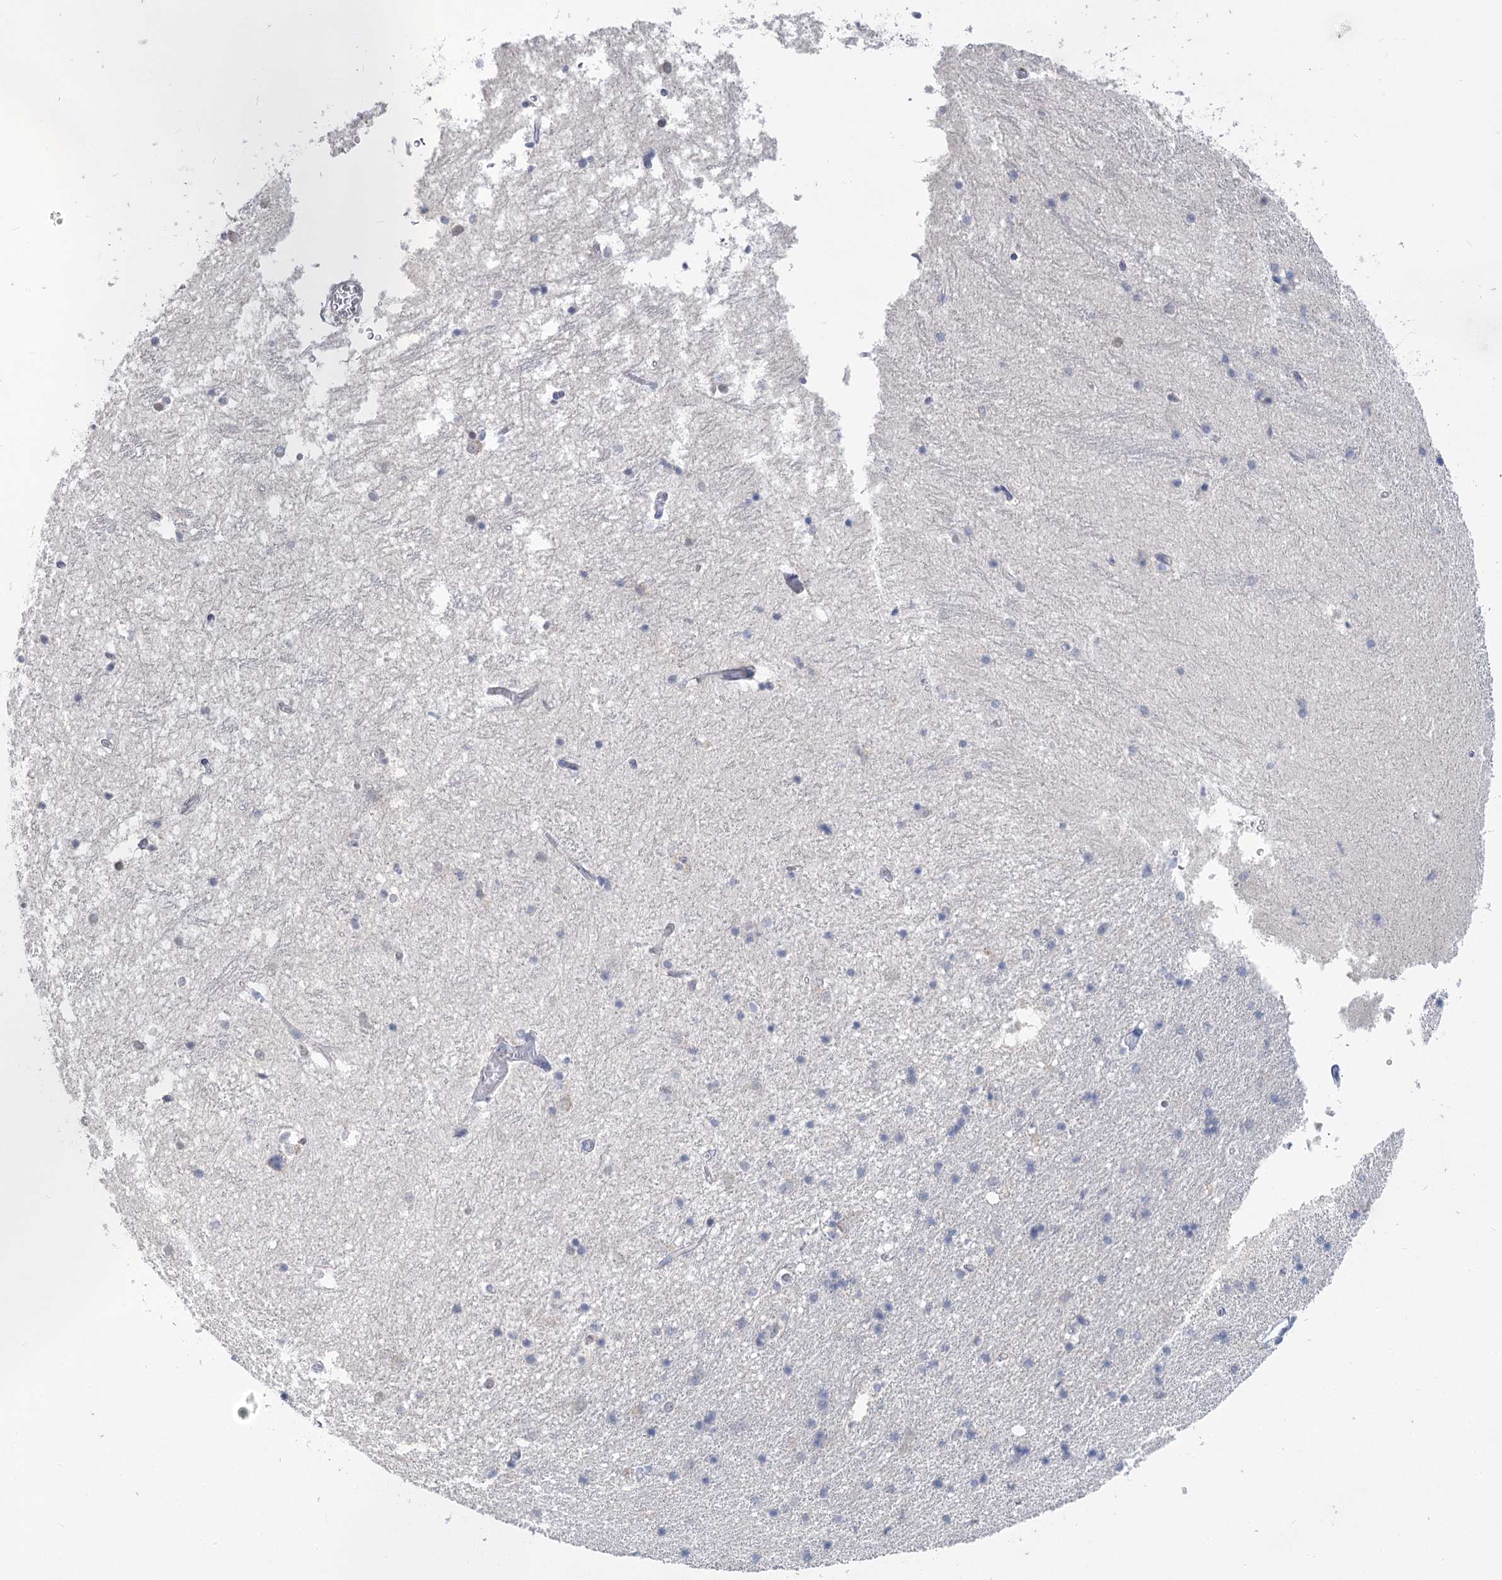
{"staining": {"intensity": "negative", "quantity": "none", "location": "none"}, "tissue": "hippocampus", "cell_type": "Glial cells", "image_type": "normal", "snomed": [{"axis": "morphology", "description": "Normal tissue, NOS"}, {"axis": "topography", "description": "Hippocampus"}], "caption": "Immunohistochemical staining of normal human hippocampus demonstrates no significant staining in glial cells. The staining is performed using DAB (3,3'-diaminobenzidine) brown chromogen with nuclei counter-stained in using hematoxylin.", "gene": "SLC9A3", "patient": {"sex": "male", "age": 45}}